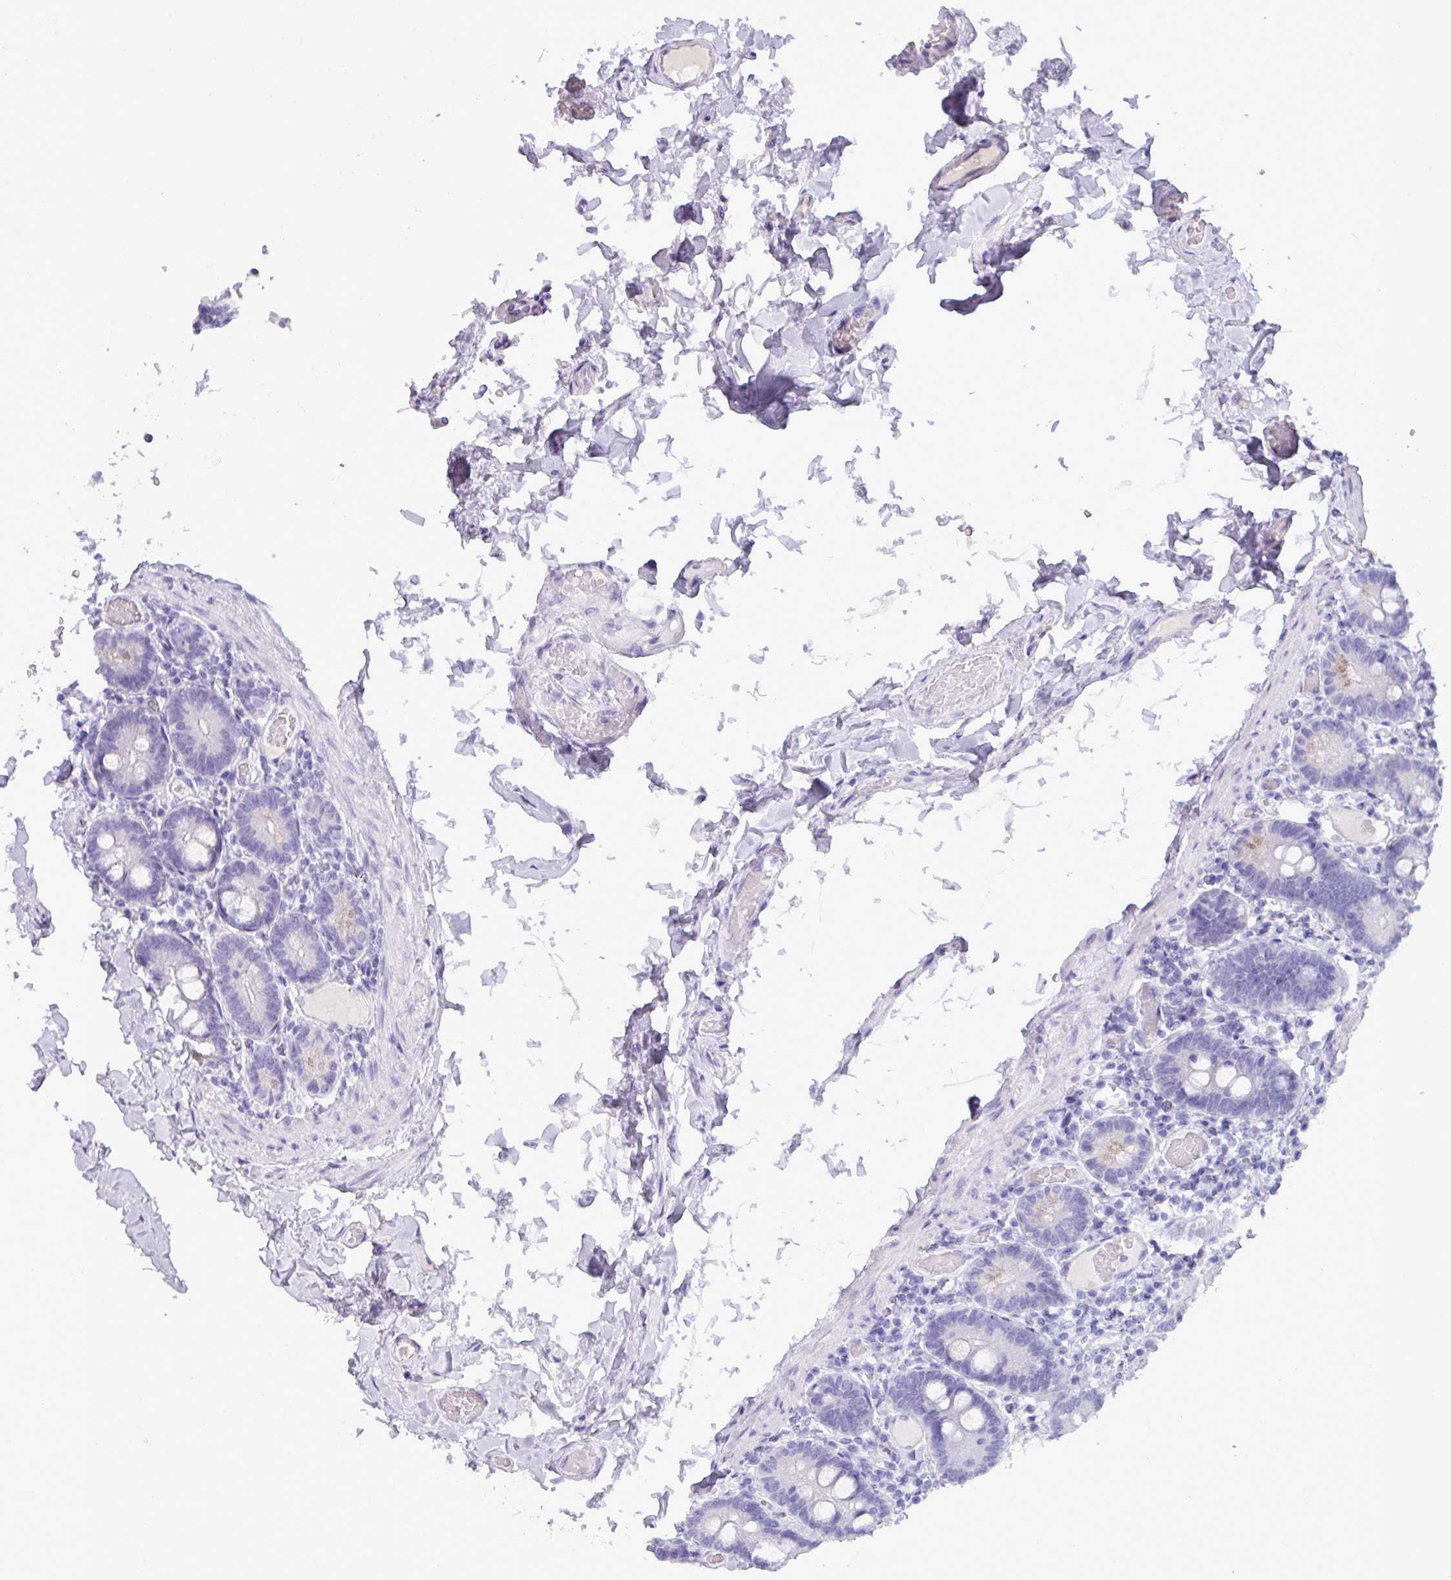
{"staining": {"intensity": "moderate", "quantity": "<25%", "location": "cytoplasmic/membranous"}, "tissue": "duodenum", "cell_type": "Glandular cells", "image_type": "normal", "snomed": [{"axis": "morphology", "description": "Normal tissue, NOS"}, {"axis": "topography", "description": "Duodenum"}], "caption": "IHC image of normal human duodenum stained for a protein (brown), which reveals low levels of moderate cytoplasmic/membranous positivity in approximately <25% of glandular cells.", "gene": "STIMATE", "patient": {"sex": "male", "age": 55}}